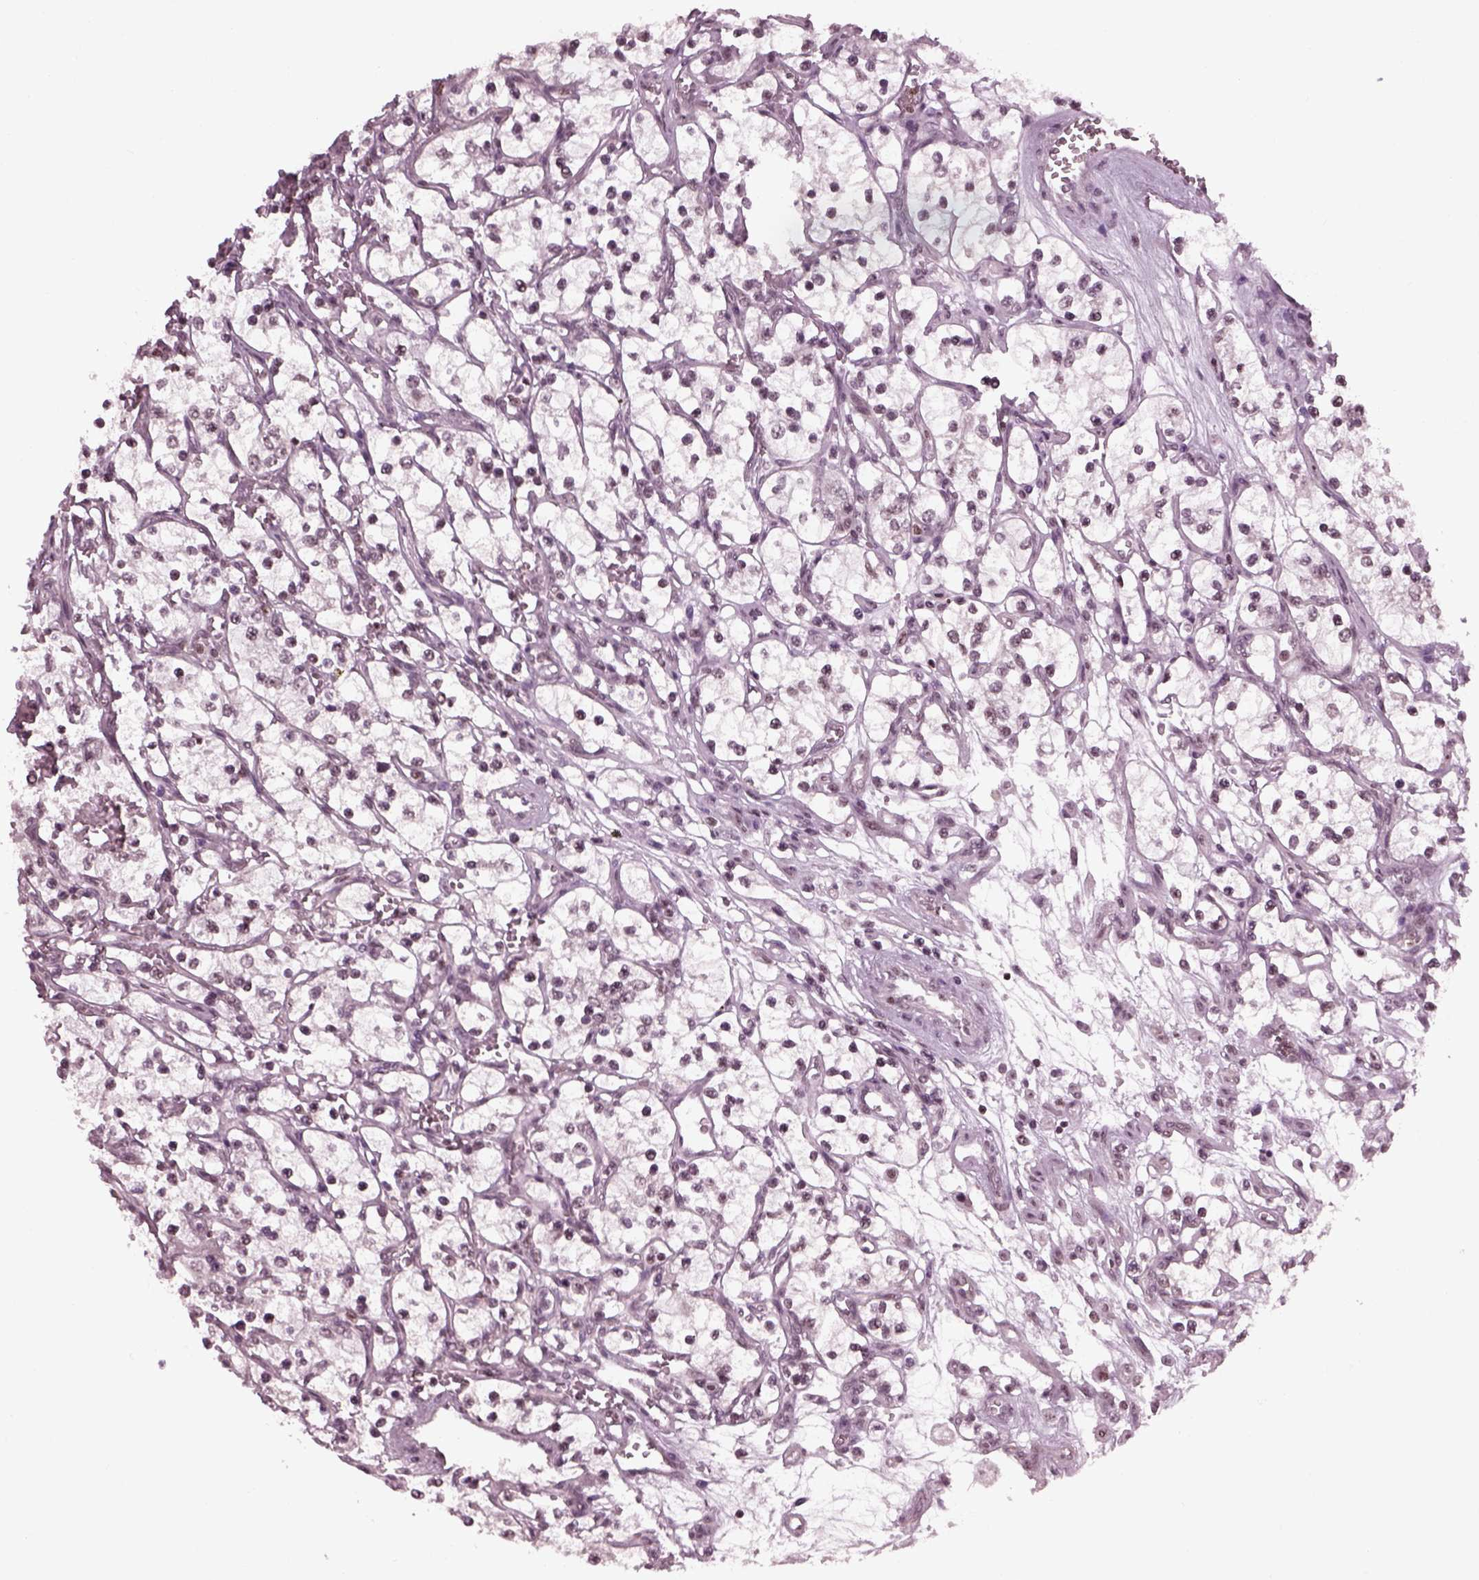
{"staining": {"intensity": "negative", "quantity": "none", "location": "none"}, "tissue": "renal cancer", "cell_type": "Tumor cells", "image_type": "cancer", "snomed": [{"axis": "morphology", "description": "Adenocarcinoma, NOS"}, {"axis": "topography", "description": "Kidney"}], "caption": "Tumor cells show no significant positivity in renal cancer (adenocarcinoma).", "gene": "RUVBL2", "patient": {"sex": "female", "age": 69}}